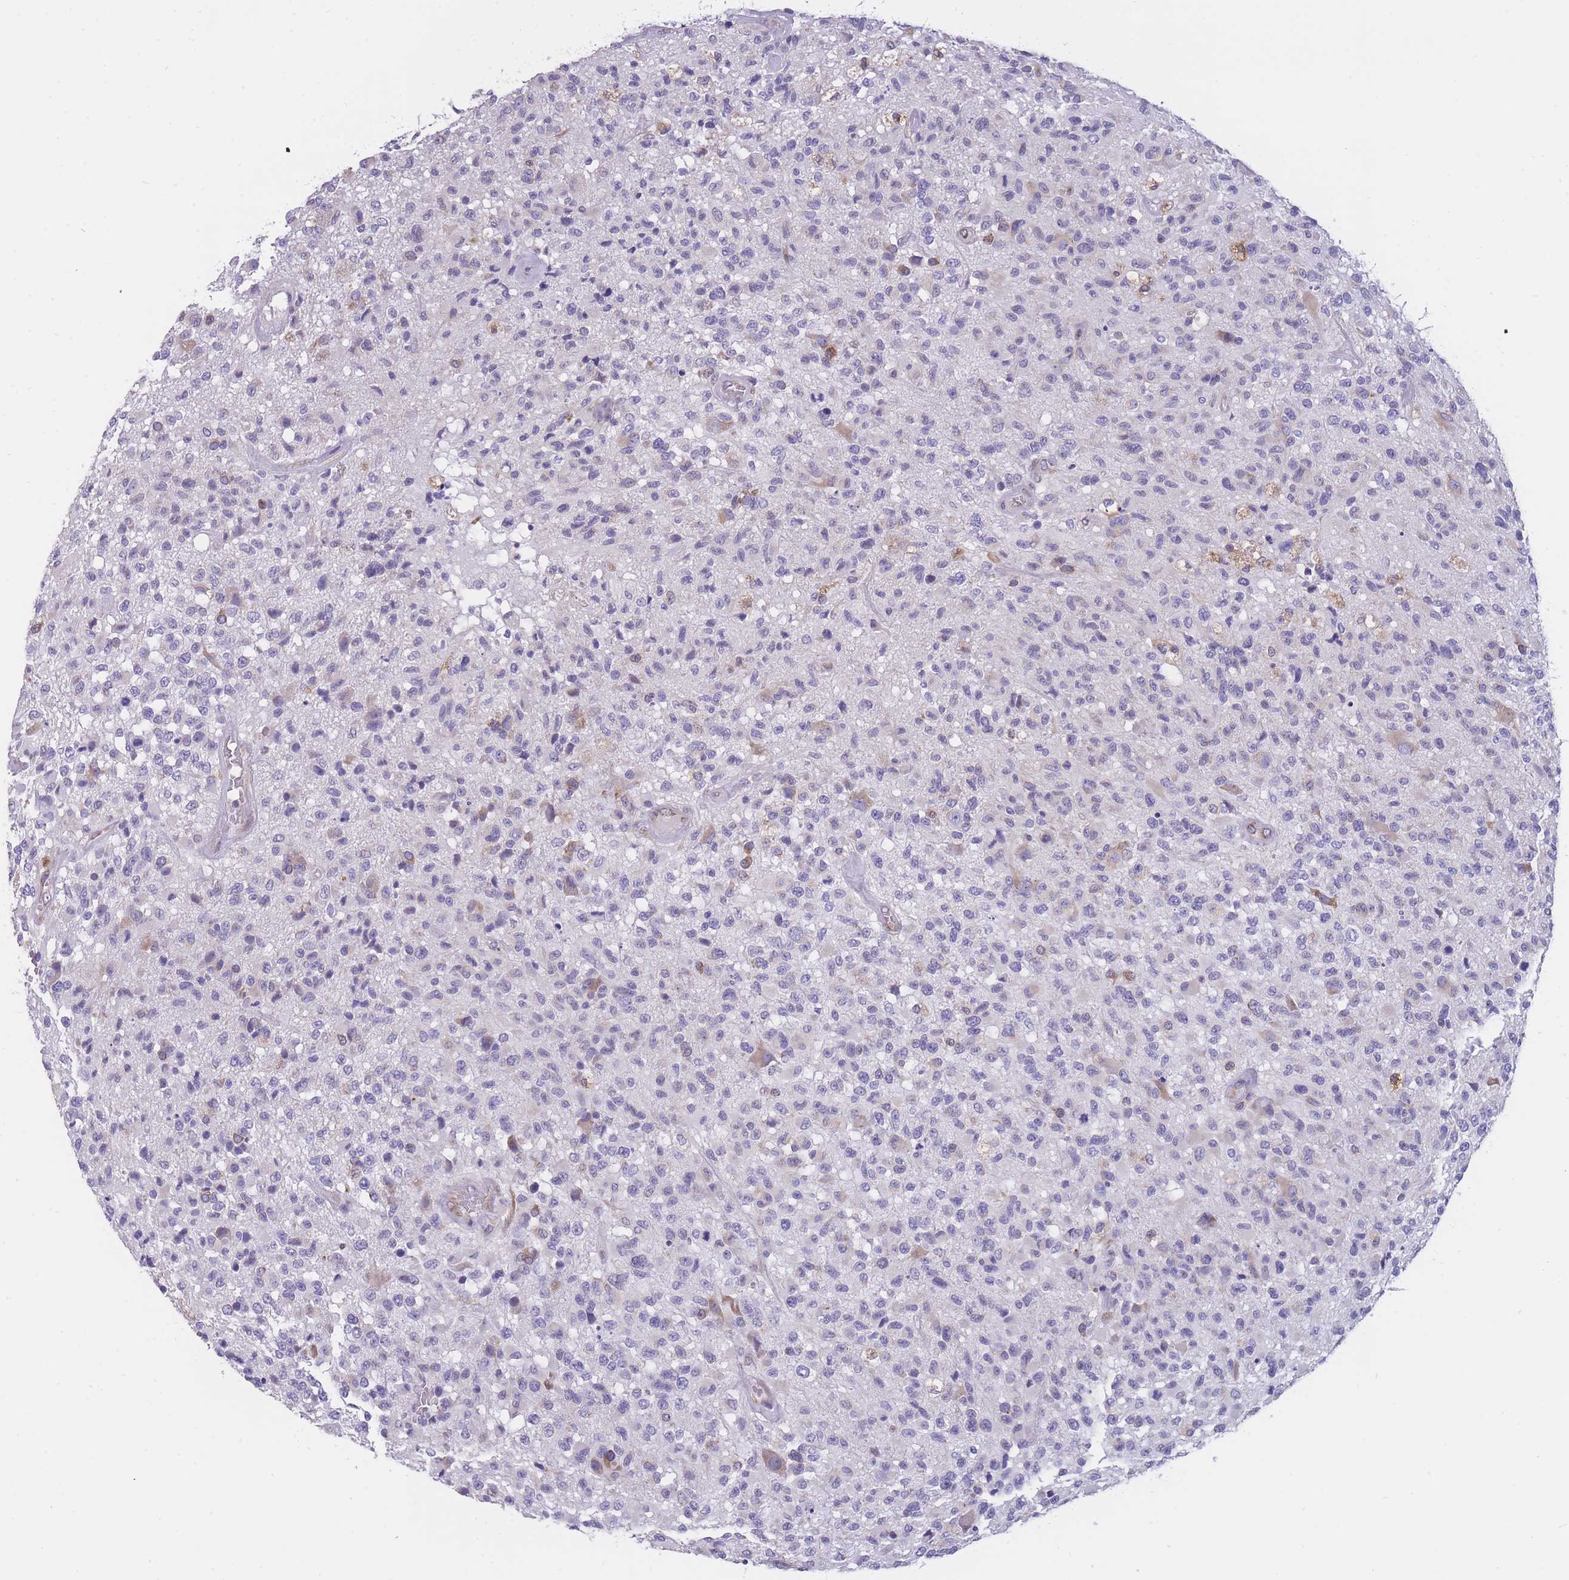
{"staining": {"intensity": "weak", "quantity": "<25%", "location": "cytoplasmic/membranous"}, "tissue": "glioma", "cell_type": "Tumor cells", "image_type": "cancer", "snomed": [{"axis": "morphology", "description": "Glioma, malignant, High grade"}, {"axis": "morphology", "description": "Glioblastoma, NOS"}, {"axis": "topography", "description": "Brain"}], "caption": "This is a image of immunohistochemistry (IHC) staining of malignant glioma (high-grade), which shows no staining in tumor cells.", "gene": "ZNF662", "patient": {"sex": "male", "age": 60}}